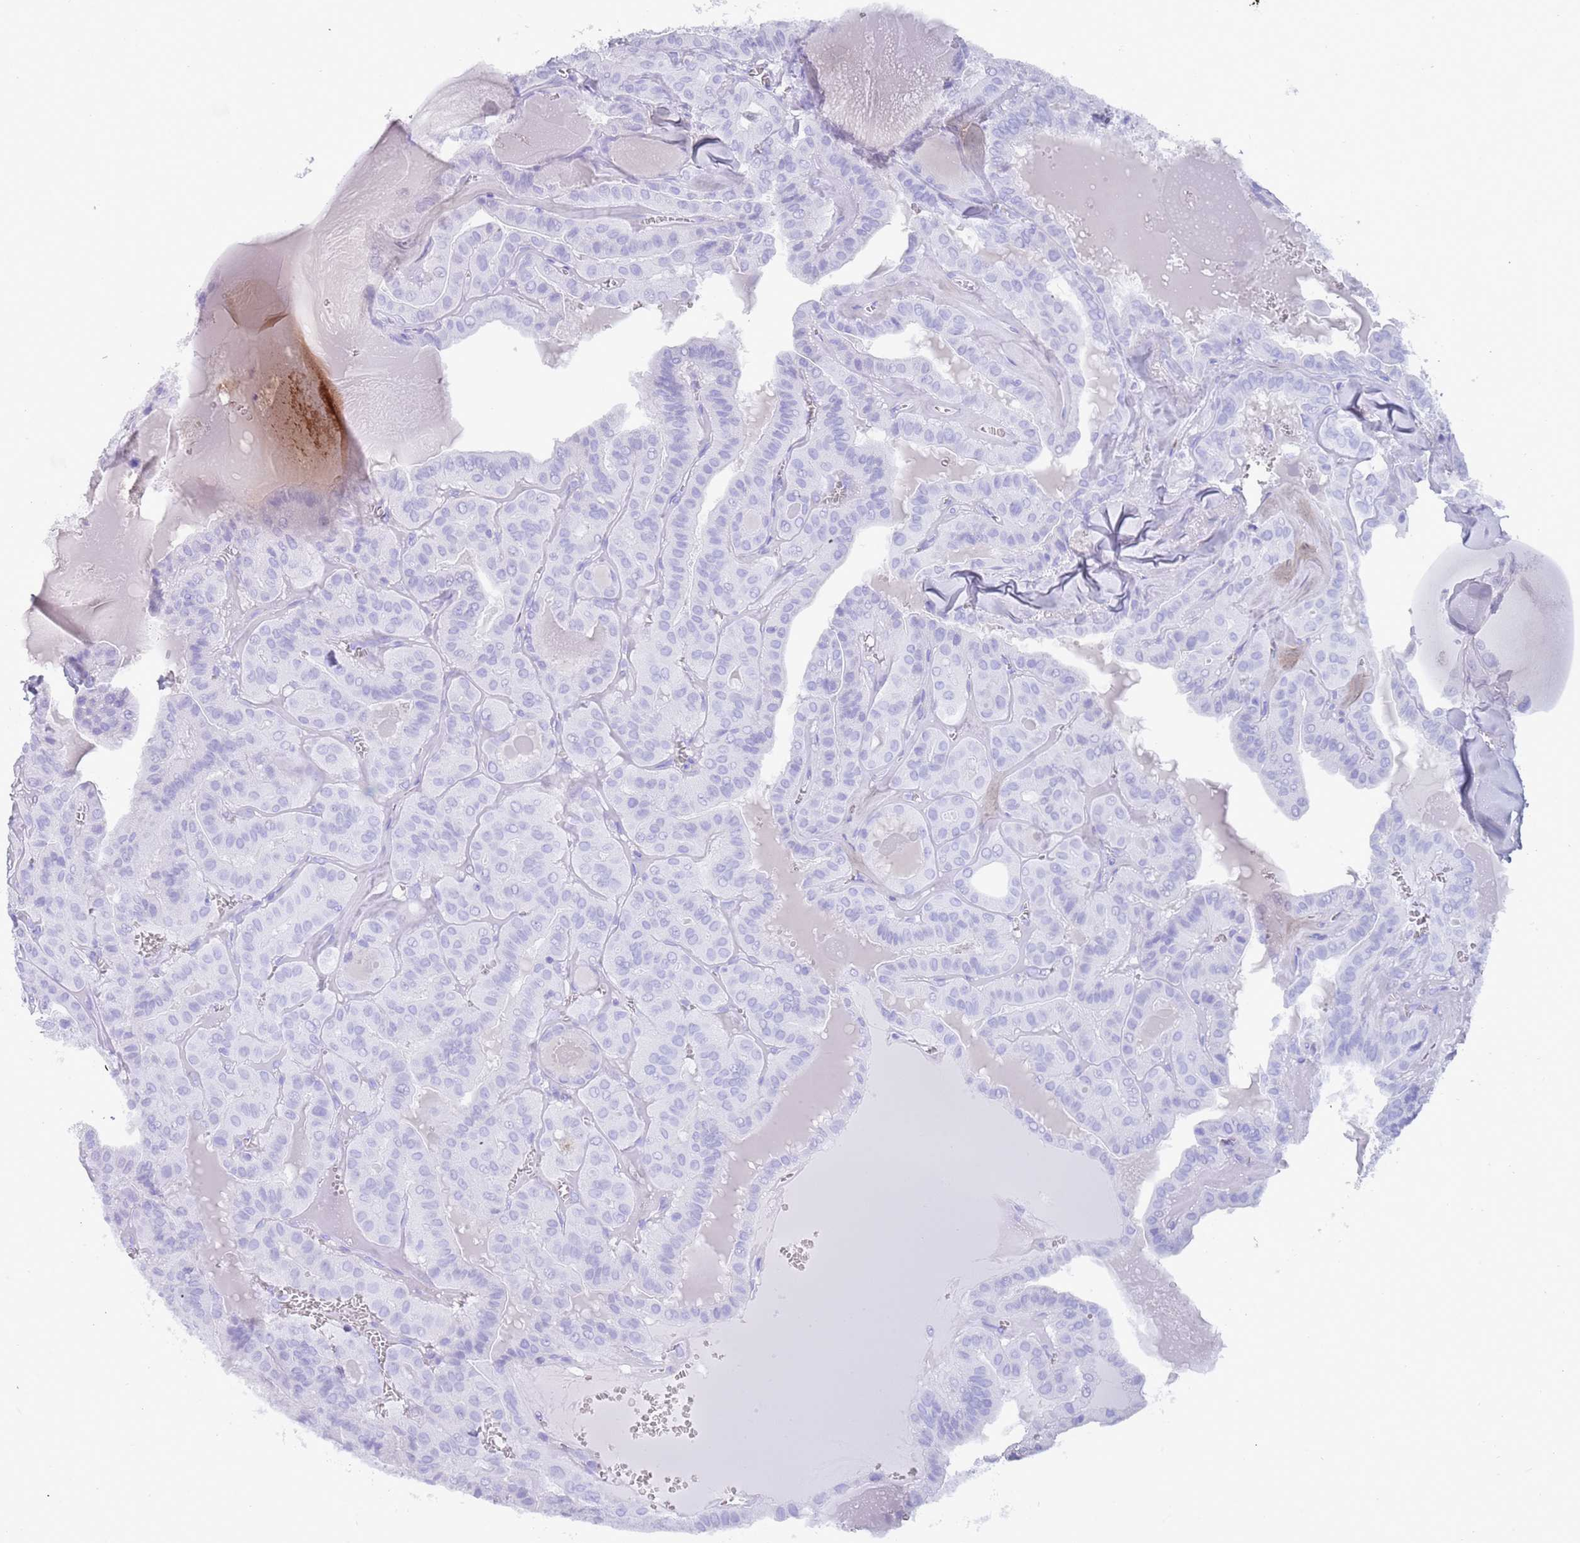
{"staining": {"intensity": "negative", "quantity": "none", "location": "none"}, "tissue": "thyroid cancer", "cell_type": "Tumor cells", "image_type": "cancer", "snomed": [{"axis": "morphology", "description": "Papillary adenocarcinoma, NOS"}, {"axis": "topography", "description": "Thyroid gland"}], "caption": "Immunohistochemical staining of human papillary adenocarcinoma (thyroid) displays no significant expression in tumor cells.", "gene": "MYADML2", "patient": {"sex": "male", "age": 52}}